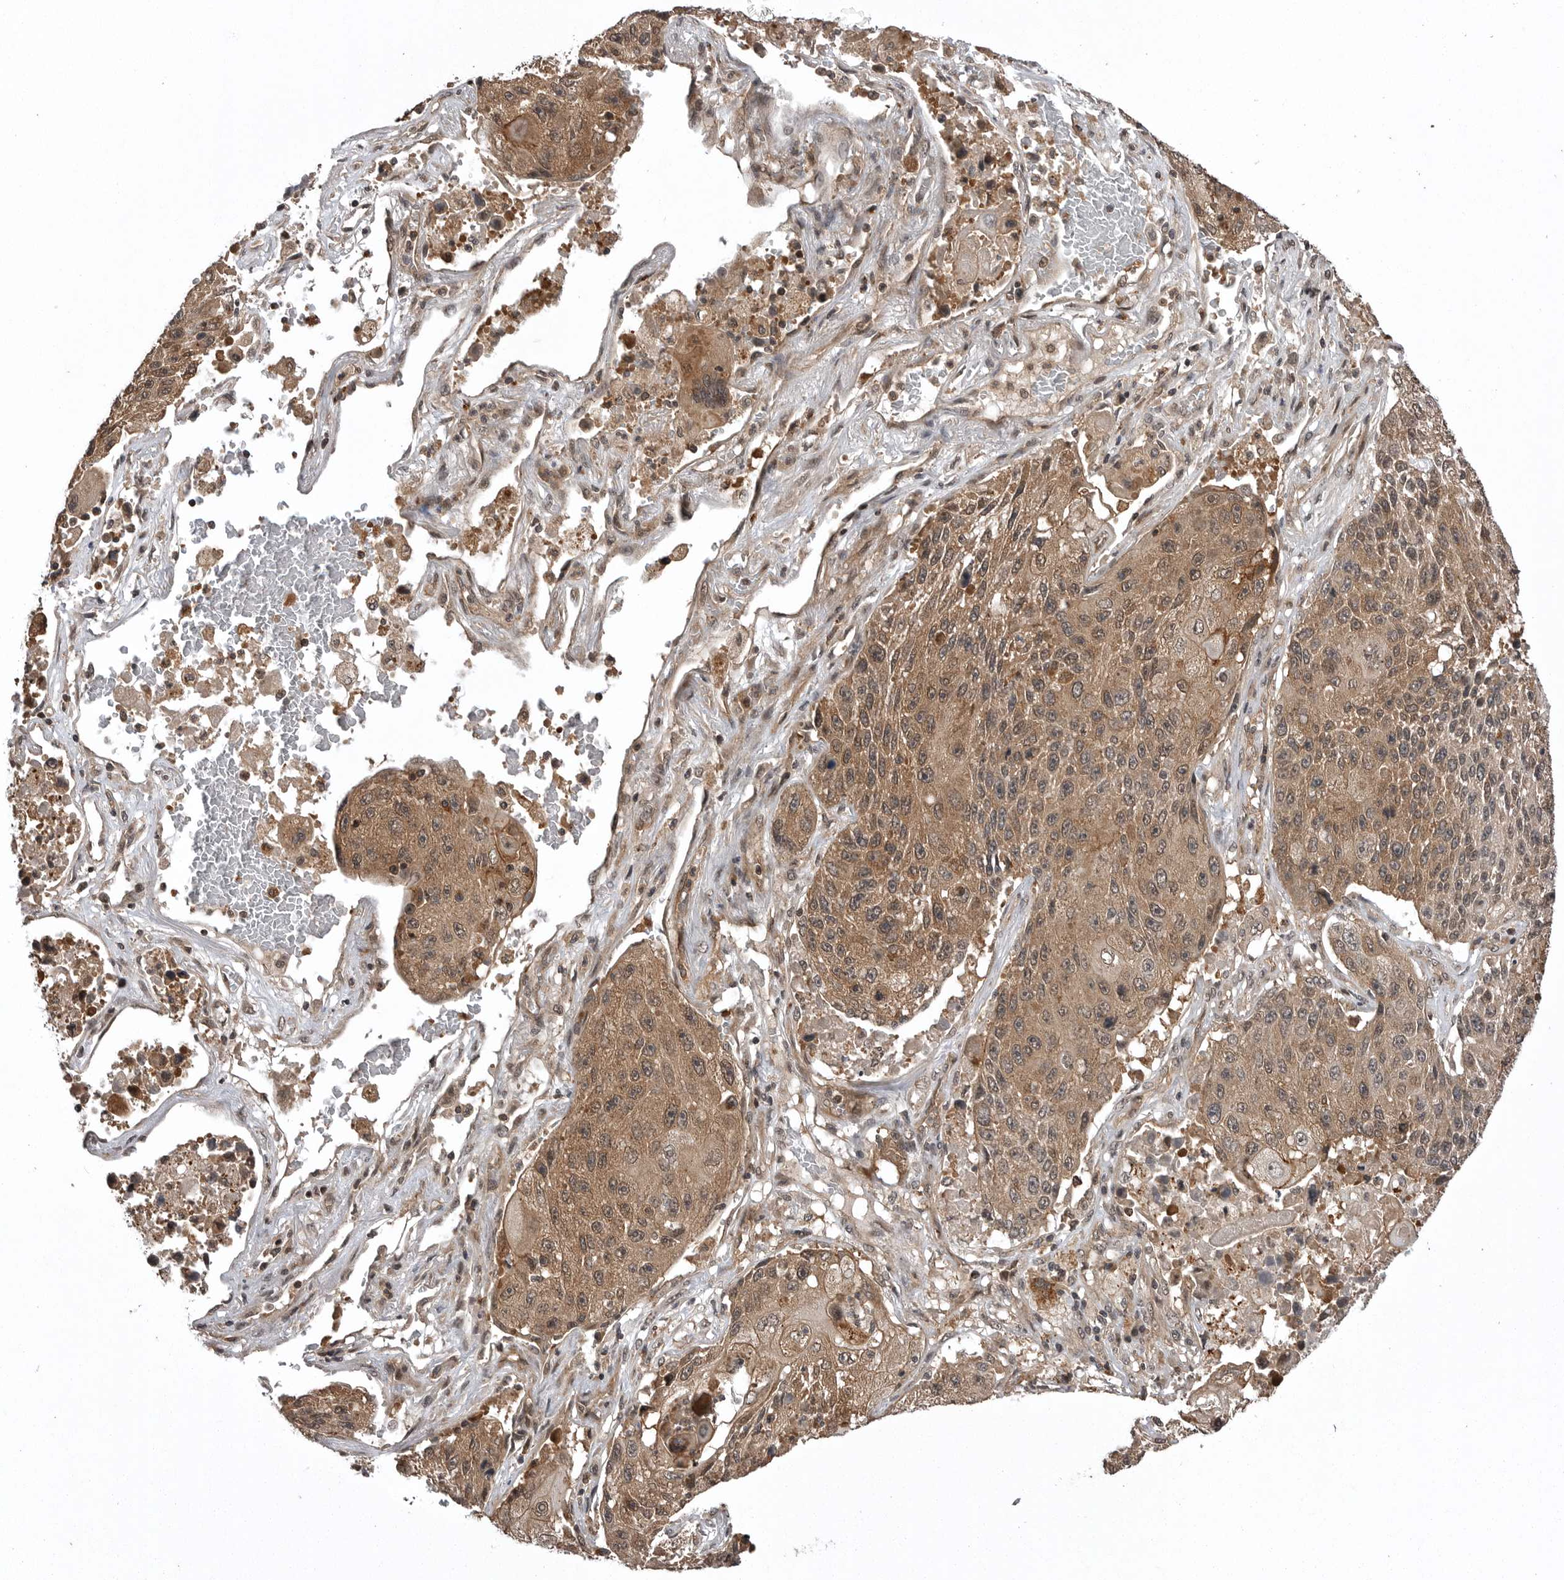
{"staining": {"intensity": "moderate", "quantity": ">75%", "location": "cytoplasmic/membranous"}, "tissue": "lung cancer", "cell_type": "Tumor cells", "image_type": "cancer", "snomed": [{"axis": "morphology", "description": "Squamous cell carcinoma, NOS"}, {"axis": "topography", "description": "Lung"}], "caption": "Lung cancer stained for a protein (brown) reveals moderate cytoplasmic/membranous positive positivity in approximately >75% of tumor cells.", "gene": "AOAH", "patient": {"sex": "male", "age": 61}}